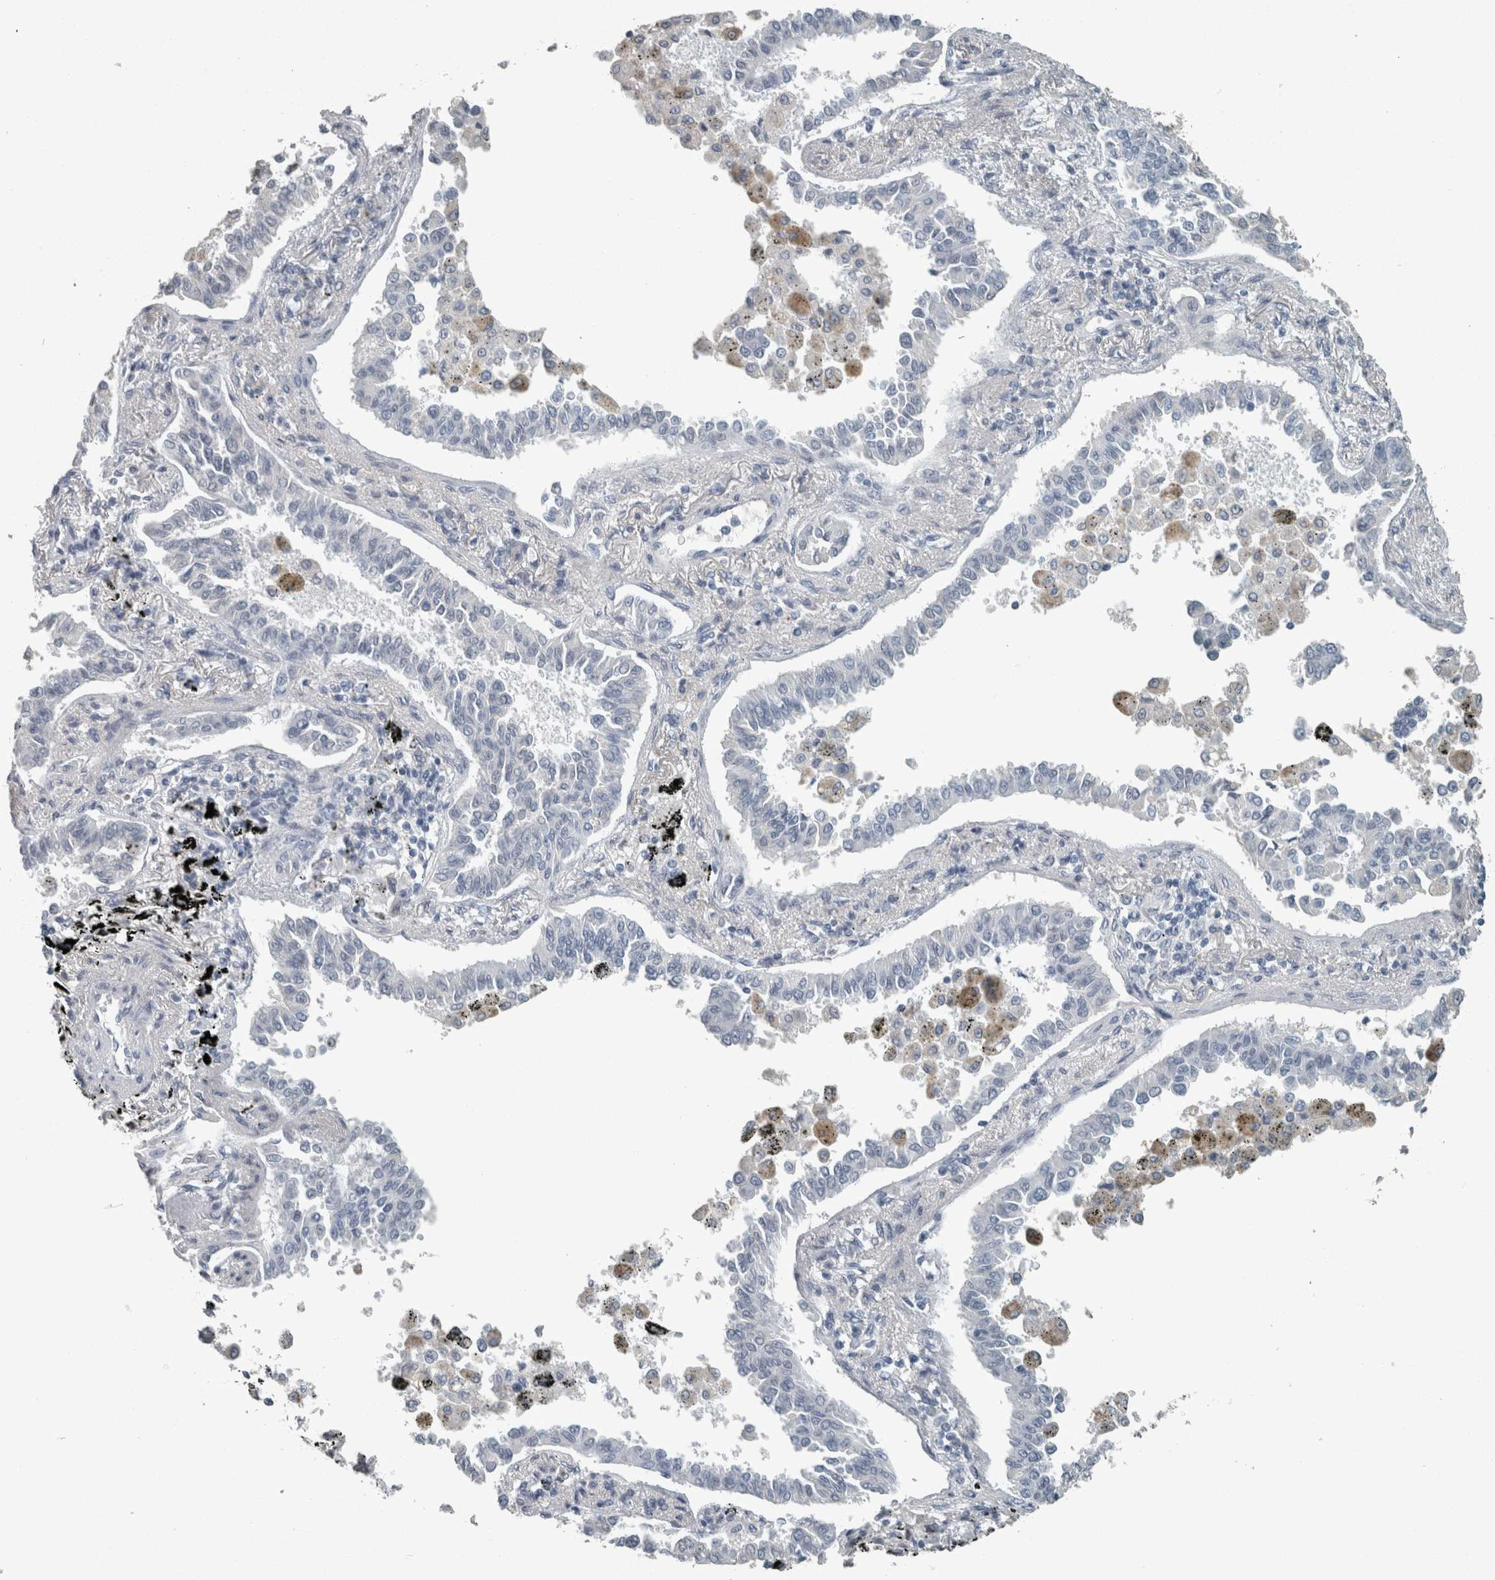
{"staining": {"intensity": "negative", "quantity": "none", "location": "none"}, "tissue": "lung cancer", "cell_type": "Tumor cells", "image_type": "cancer", "snomed": [{"axis": "morphology", "description": "Normal tissue, NOS"}, {"axis": "morphology", "description": "Adenocarcinoma, NOS"}, {"axis": "topography", "description": "Lung"}], "caption": "A high-resolution micrograph shows IHC staining of lung cancer (adenocarcinoma), which demonstrates no significant staining in tumor cells.", "gene": "CHL1", "patient": {"sex": "male", "age": 59}}